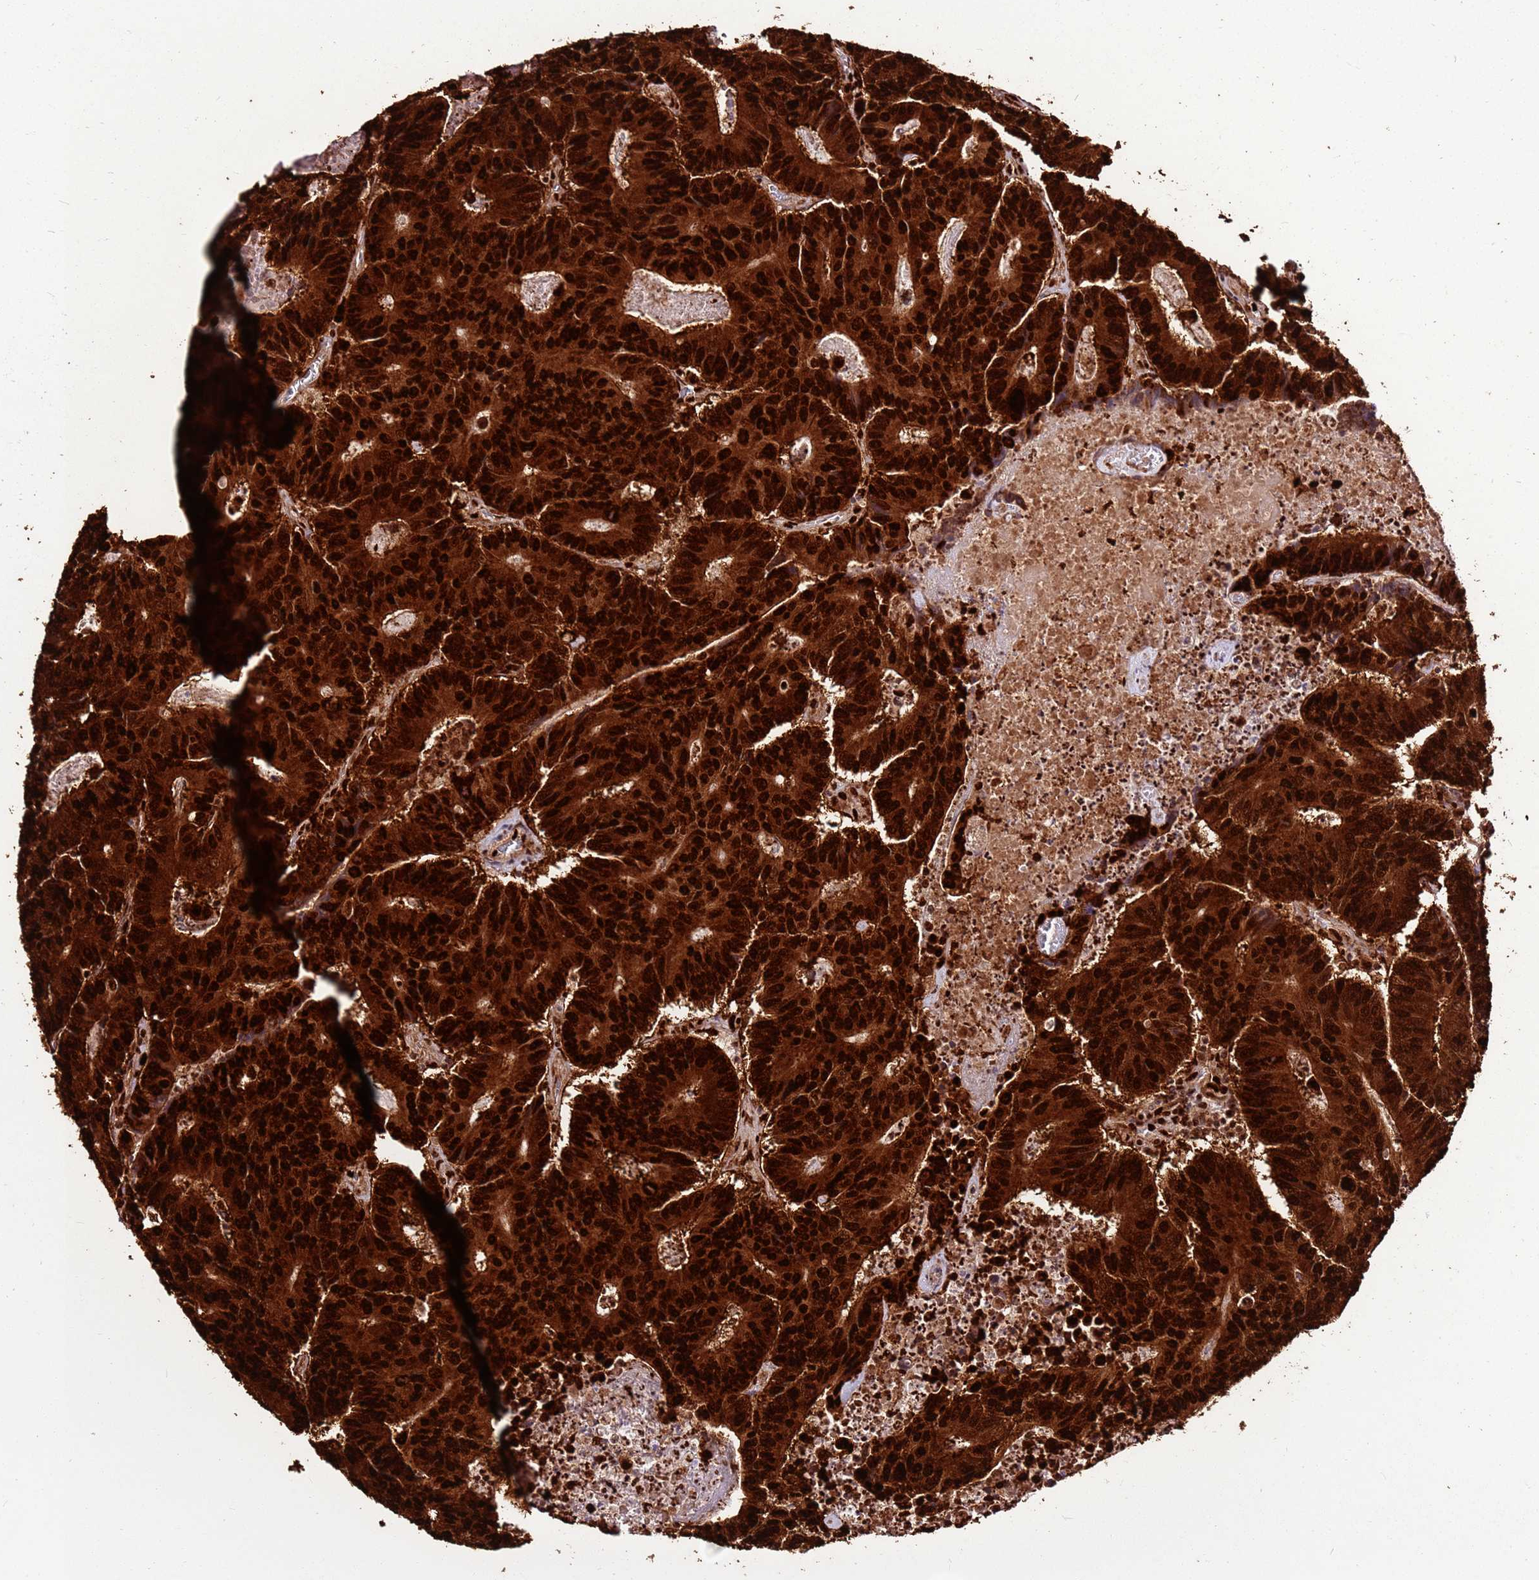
{"staining": {"intensity": "strong", "quantity": ">75%", "location": "cytoplasmic/membranous,nuclear"}, "tissue": "colorectal cancer", "cell_type": "Tumor cells", "image_type": "cancer", "snomed": [{"axis": "morphology", "description": "Adenocarcinoma, NOS"}, {"axis": "topography", "description": "Colon"}], "caption": "About >75% of tumor cells in human colorectal cancer (adenocarcinoma) exhibit strong cytoplasmic/membranous and nuclear protein expression as visualized by brown immunohistochemical staining.", "gene": "HNRNPAB", "patient": {"sex": "male", "age": 83}}